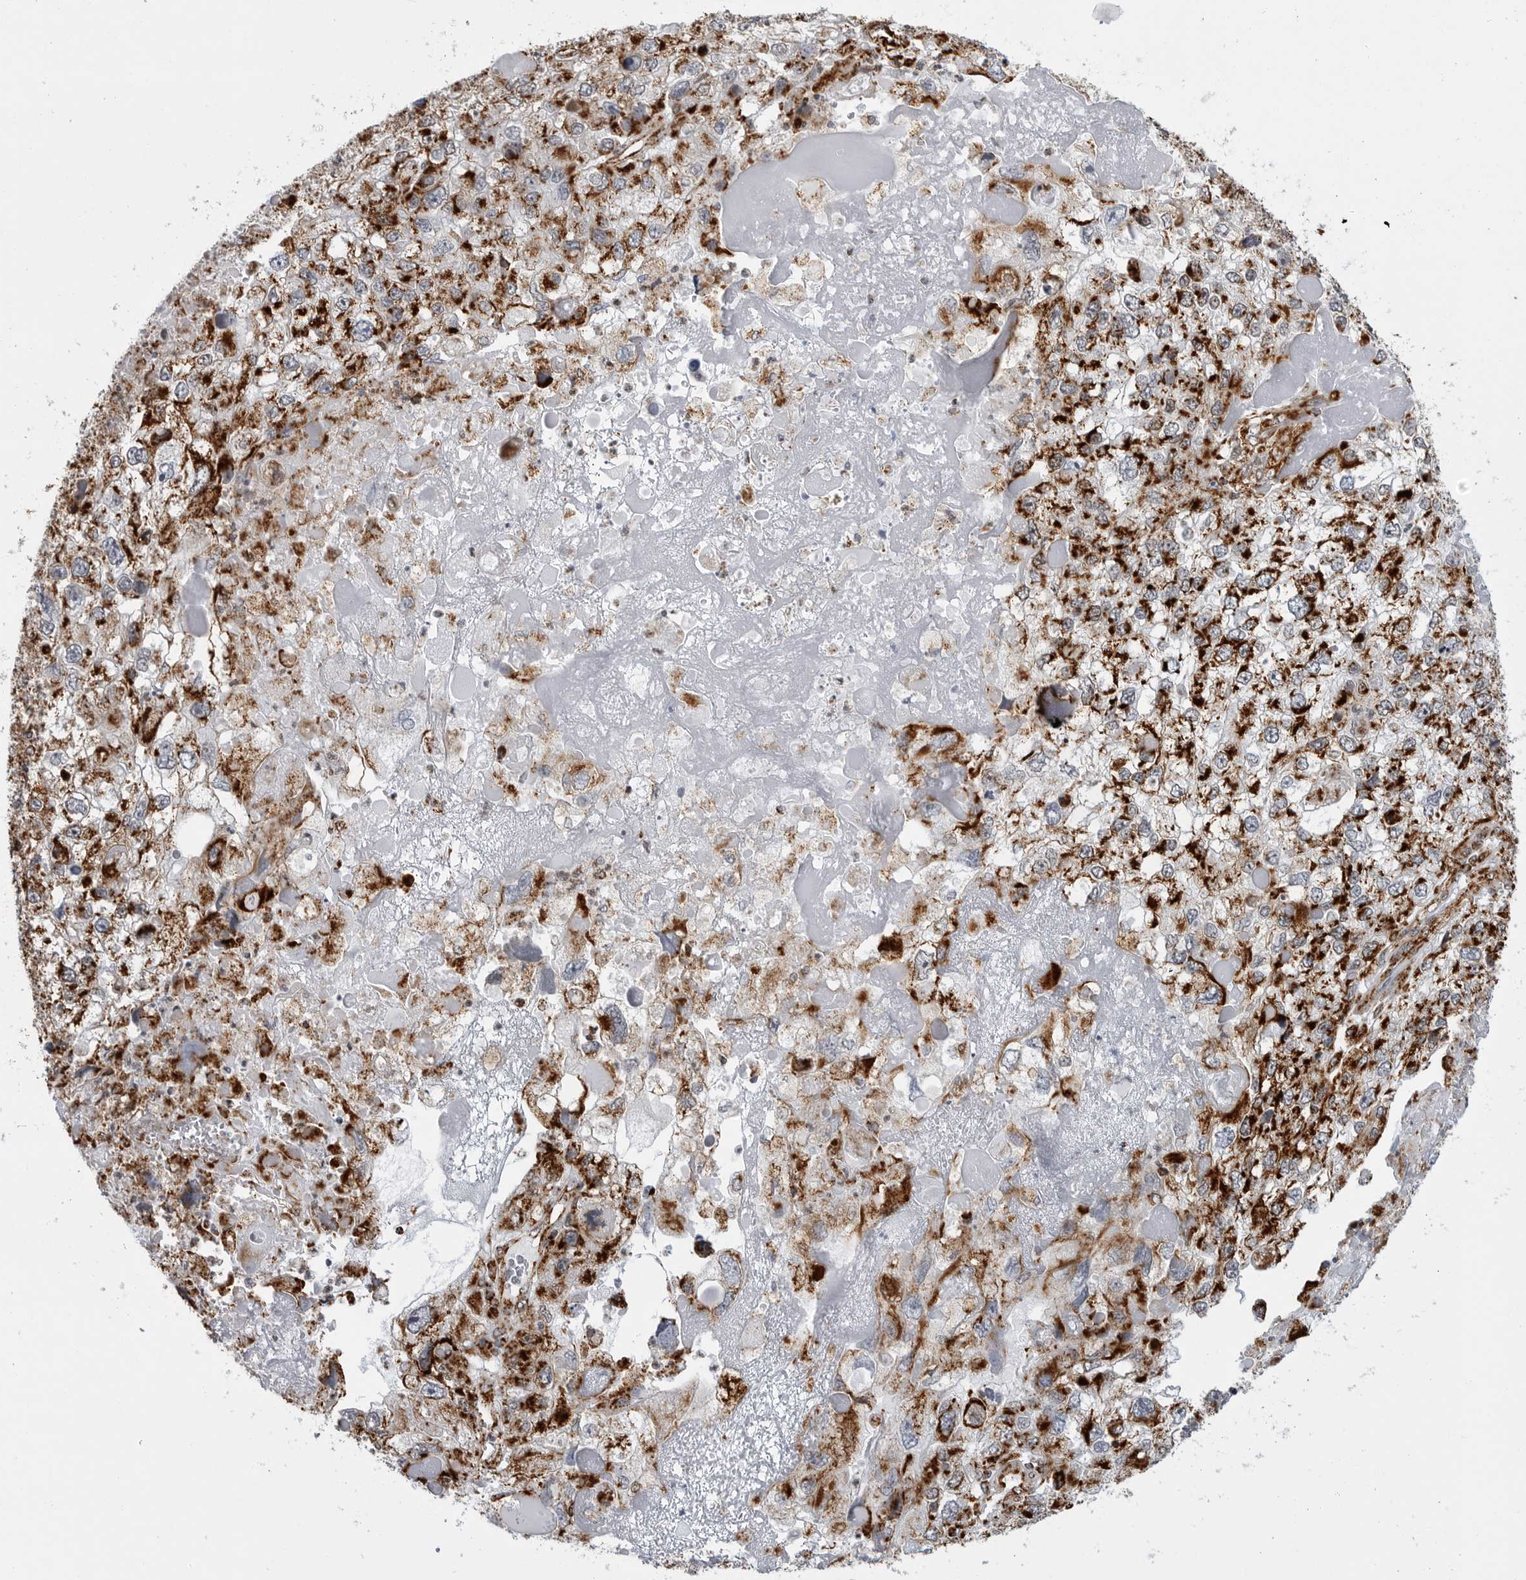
{"staining": {"intensity": "strong", "quantity": ">75%", "location": "cytoplasmic/membranous"}, "tissue": "endometrial cancer", "cell_type": "Tumor cells", "image_type": "cancer", "snomed": [{"axis": "morphology", "description": "Adenocarcinoma, NOS"}, {"axis": "topography", "description": "Endometrium"}], "caption": "Protein staining of endometrial cancer (adenocarcinoma) tissue exhibits strong cytoplasmic/membranous staining in approximately >75% of tumor cells.", "gene": "COX5A", "patient": {"sex": "female", "age": 49}}